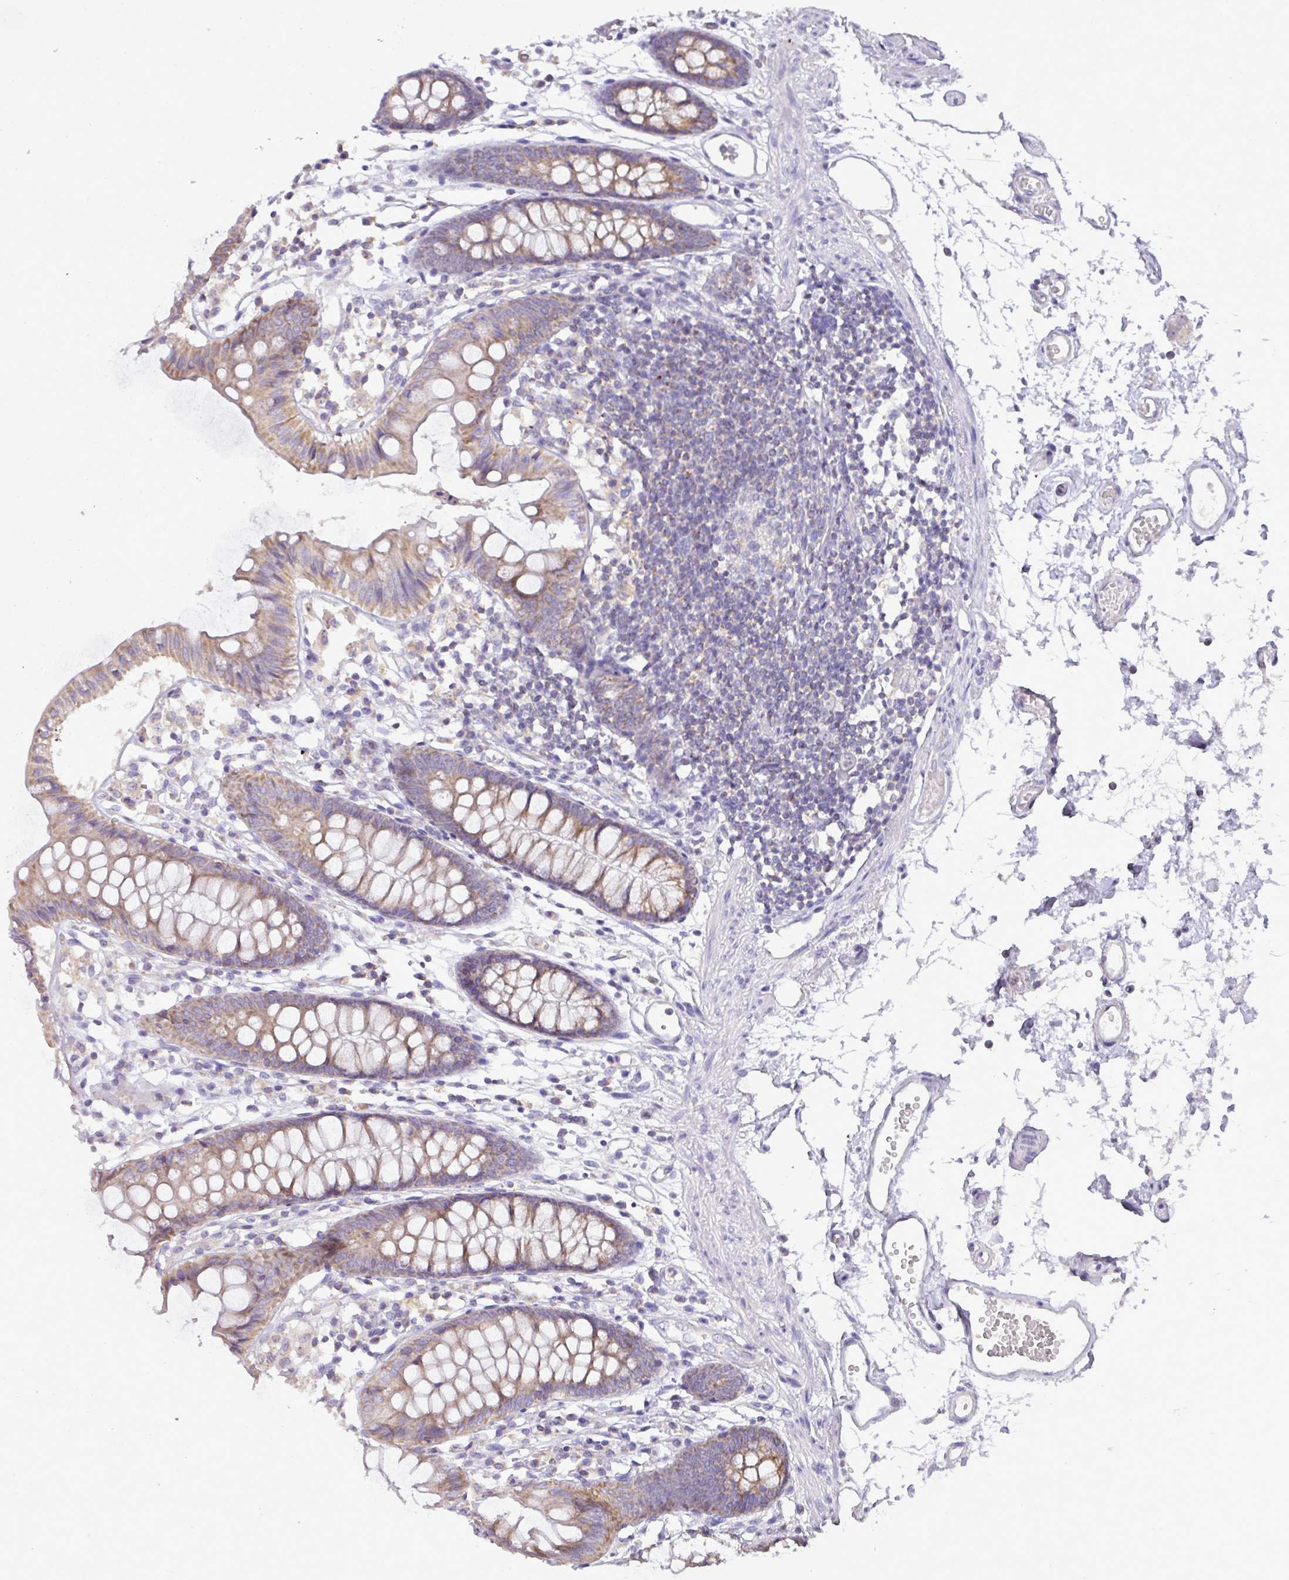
{"staining": {"intensity": "weak", "quantity": "25%-75%", "location": "cytoplasmic/membranous"}, "tissue": "colon", "cell_type": "Endothelial cells", "image_type": "normal", "snomed": [{"axis": "morphology", "description": "Normal tissue, NOS"}, {"axis": "topography", "description": "Colon"}], "caption": "Normal colon demonstrates weak cytoplasmic/membranous positivity in approximately 25%-75% of endothelial cells (Stains: DAB in brown, nuclei in blue, Microscopy: brightfield microscopy at high magnification)..", "gene": "TRAPPC1", "patient": {"sex": "female", "age": 84}}